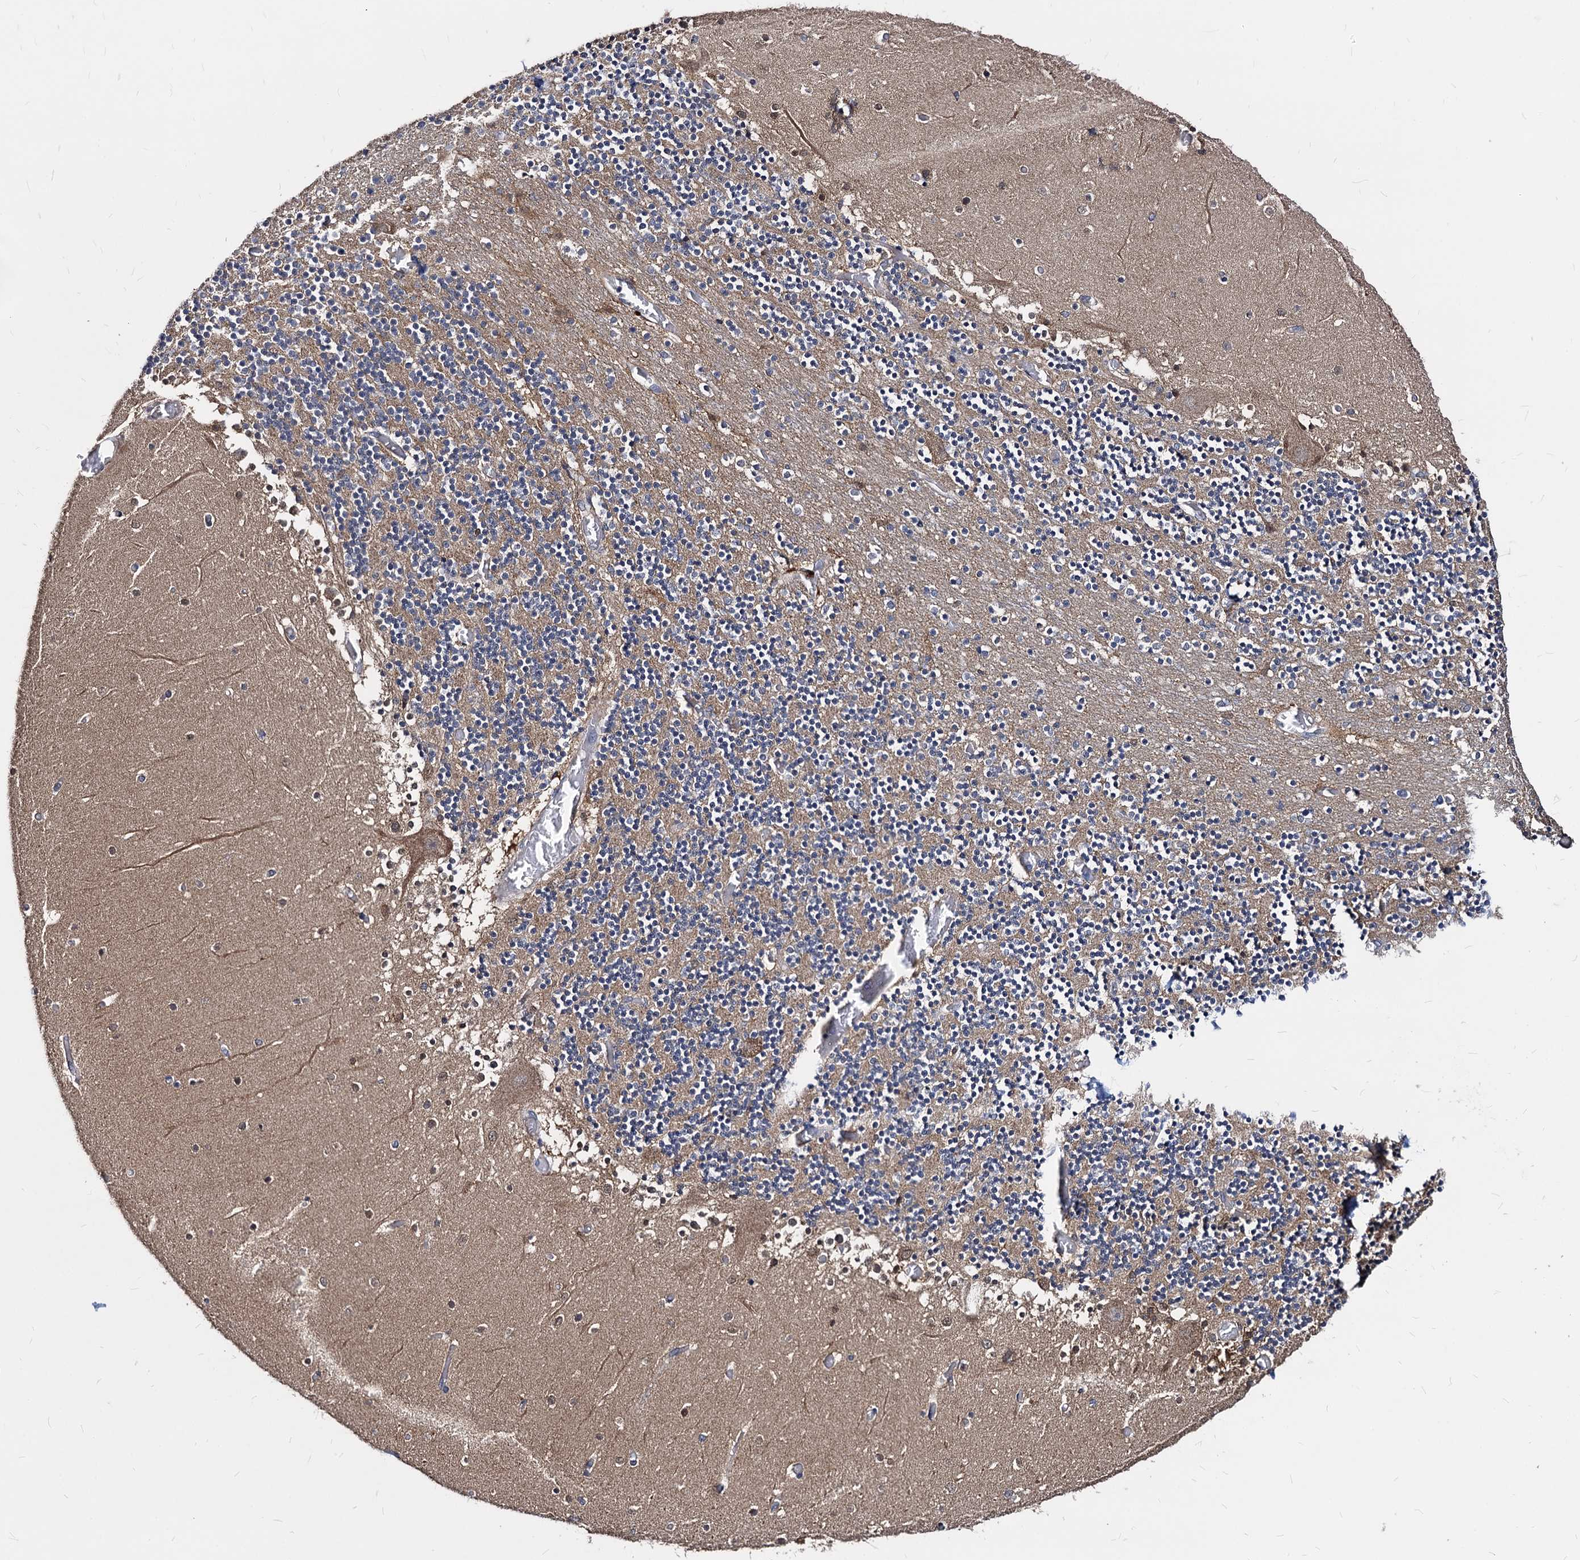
{"staining": {"intensity": "weak", "quantity": "<25%", "location": "cytoplasmic/membranous"}, "tissue": "cerebellum", "cell_type": "Cells in granular layer", "image_type": "normal", "snomed": [{"axis": "morphology", "description": "Normal tissue, NOS"}, {"axis": "topography", "description": "Cerebellum"}], "caption": "High power microscopy micrograph of an IHC photomicrograph of unremarkable cerebellum, revealing no significant expression in cells in granular layer.", "gene": "NME1", "patient": {"sex": "female", "age": 28}}